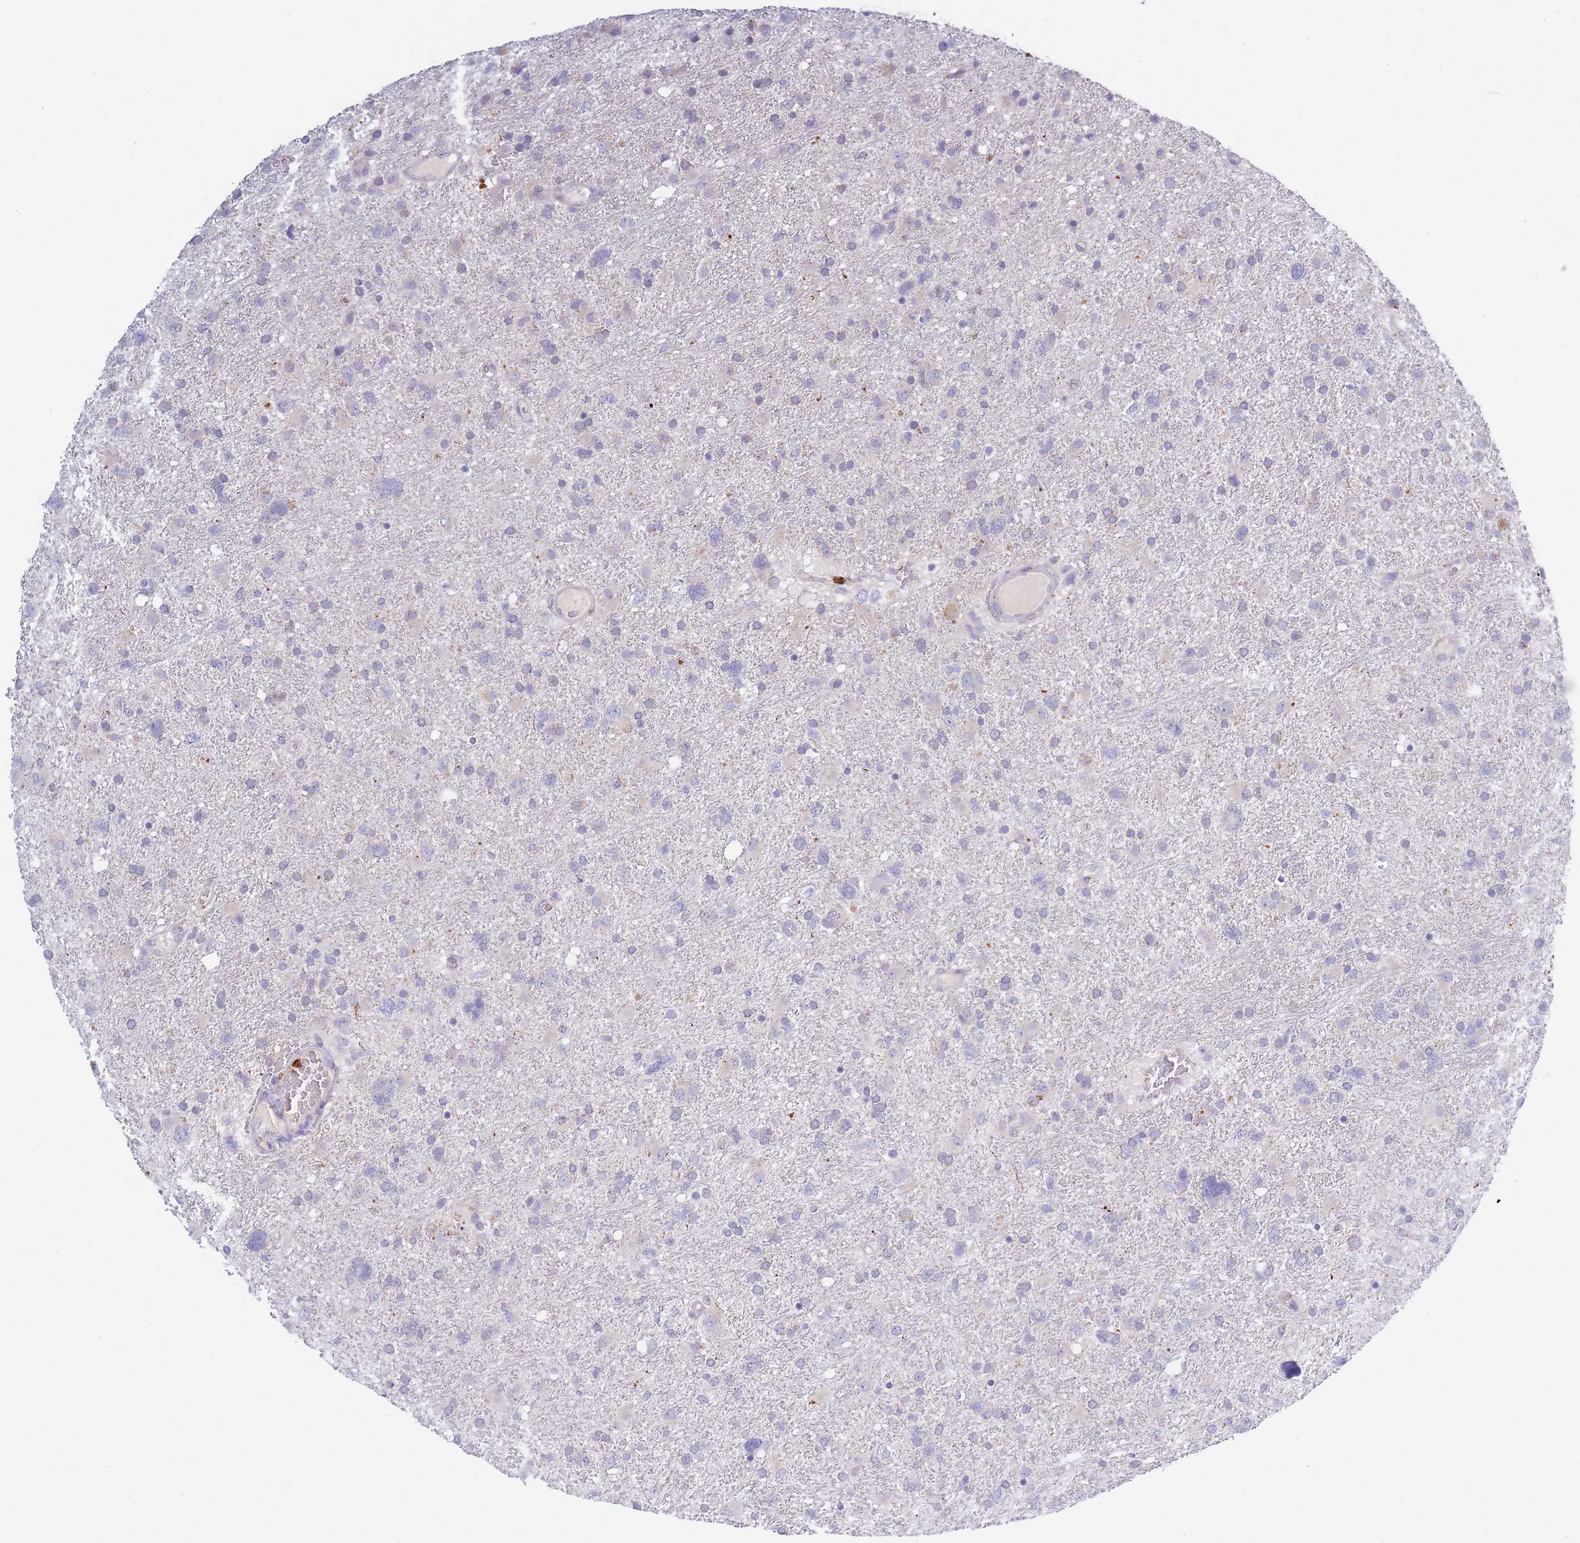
{"staining": {"intensity": "negative", "quantity": "none", "location": "none"}, "tissue": "glioma", "cell_type": "Tumor cells", "image_type": "cancer", "snomed": [{"axis": "morphology", "description": "Glioma, malignant, High grade"}, {"axis": "topography", "description": "Brain"}], "caption": "Immunohistochemical staining of human malignant glioma (high-grade) demonstrates no significant positivity in tumor cells. The staining was performed using DAB to visualize the protein expression in brown, while the nuclei were stained in blue with hematoxylin (Magnification: 20x).", "gene": "CENPM", "patient": {"sex": "male", "age": 61}}